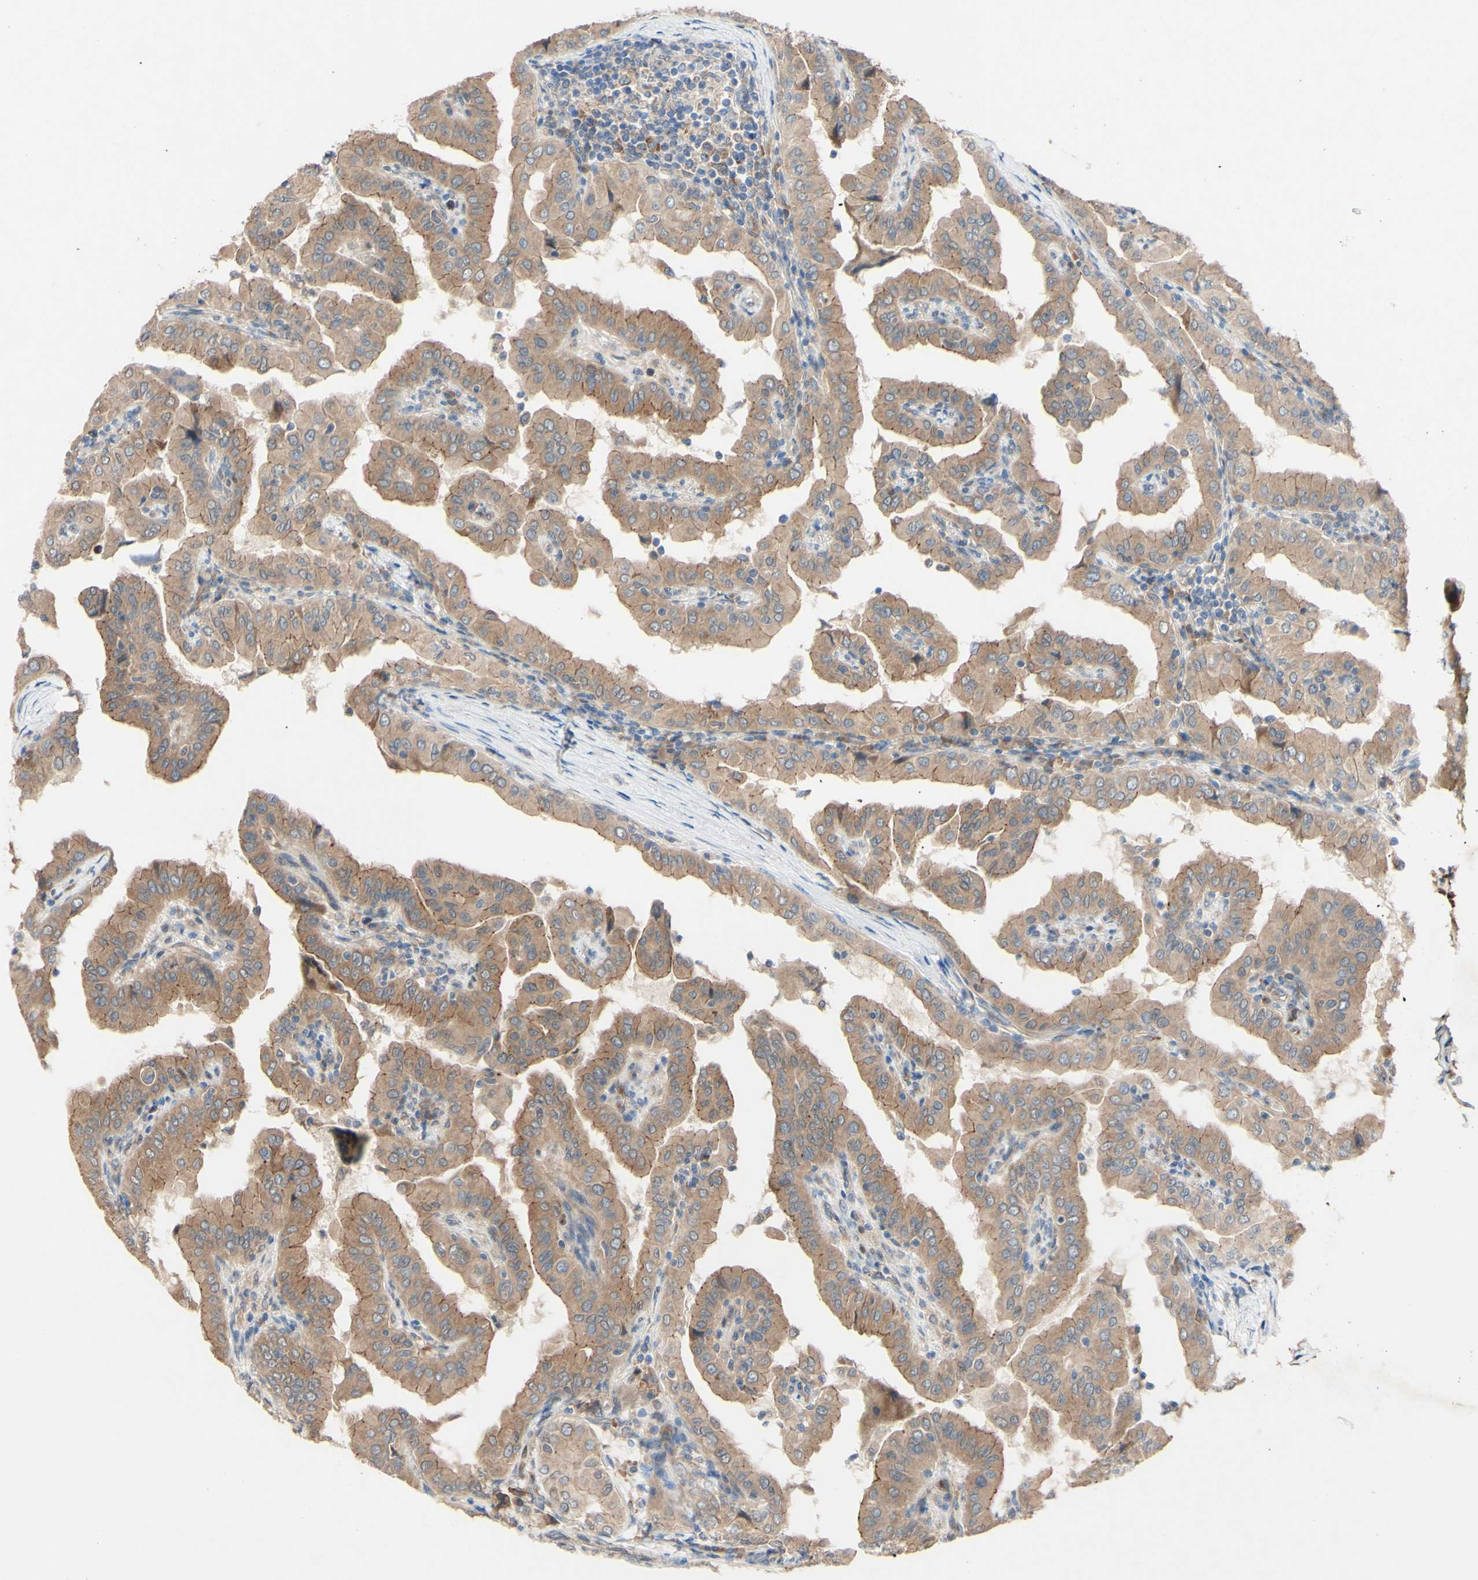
{"staining": {"intensity": "moderate", "quantity": ">75%", "location": "cytoplasmic/membranous"}, "tissue": "thyroid cancer", "cell_type": "Tumor cells", "image_type": "cancer", "snomed": [{"axis": "morphology", "description": "Papillary adenocarcinoma, NOS"}, {"axis": "topography", "description": "Thyroid gland"}], "caption": "IHC staining of thyroid cancer, which displays medium levels of moderate cytoplasmic/membranous staining in approximately >75% of tumor cells indicating moderate cytoplasmic/membranous protein positivity. The staining was performed using DAB (brown) for protein detection and nuclei were counterstained in hematoxylin (blue).", "gene": "PDGFB", "patient": {"sex": "male", "age": 33}}